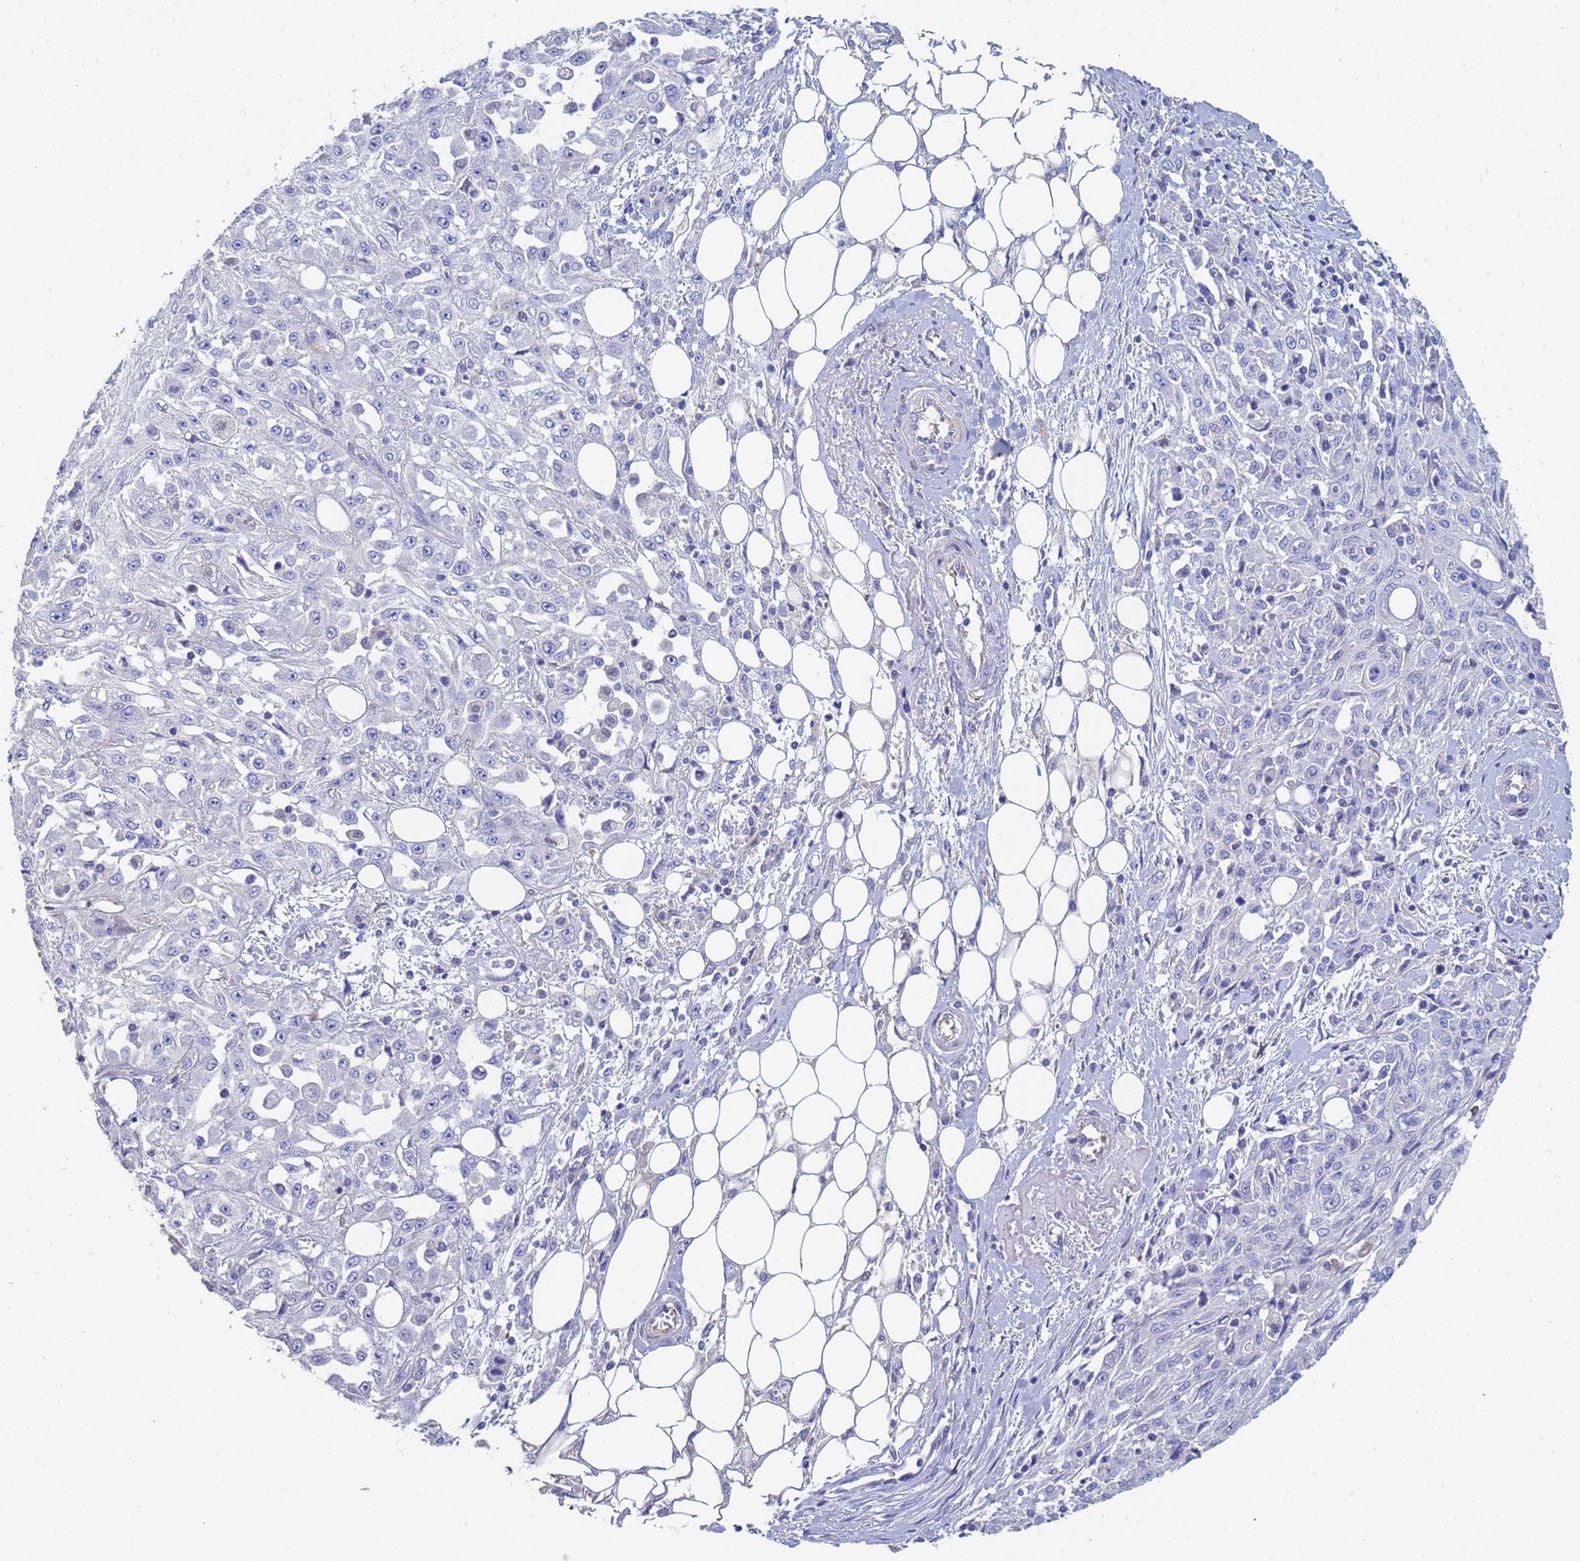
{"staining": {"intensity": "negative", "quantity": "none", "location": "none"}, "tissue": "skin cancer", "cell_type": "Tumor cells", "image_type": "cancer", "snomed": [{"axis": "morphology", "description": "Squamous cell carcinoma, NOS"}, {"axis": "morphology", "description": "Squamous cell carcinoma, metastatic, NOS"}, {"axis": "topography", "description": "Skin"}, {"axis": "topography", "description": "Lymph node"}], "caption": "This is an immunohistochemistry histopathology image of skin squamous cell carcinoma. There is no staining in tumor cells.", "gene": "ABCA8", "patient": {"sex": "male", "age": 75}}